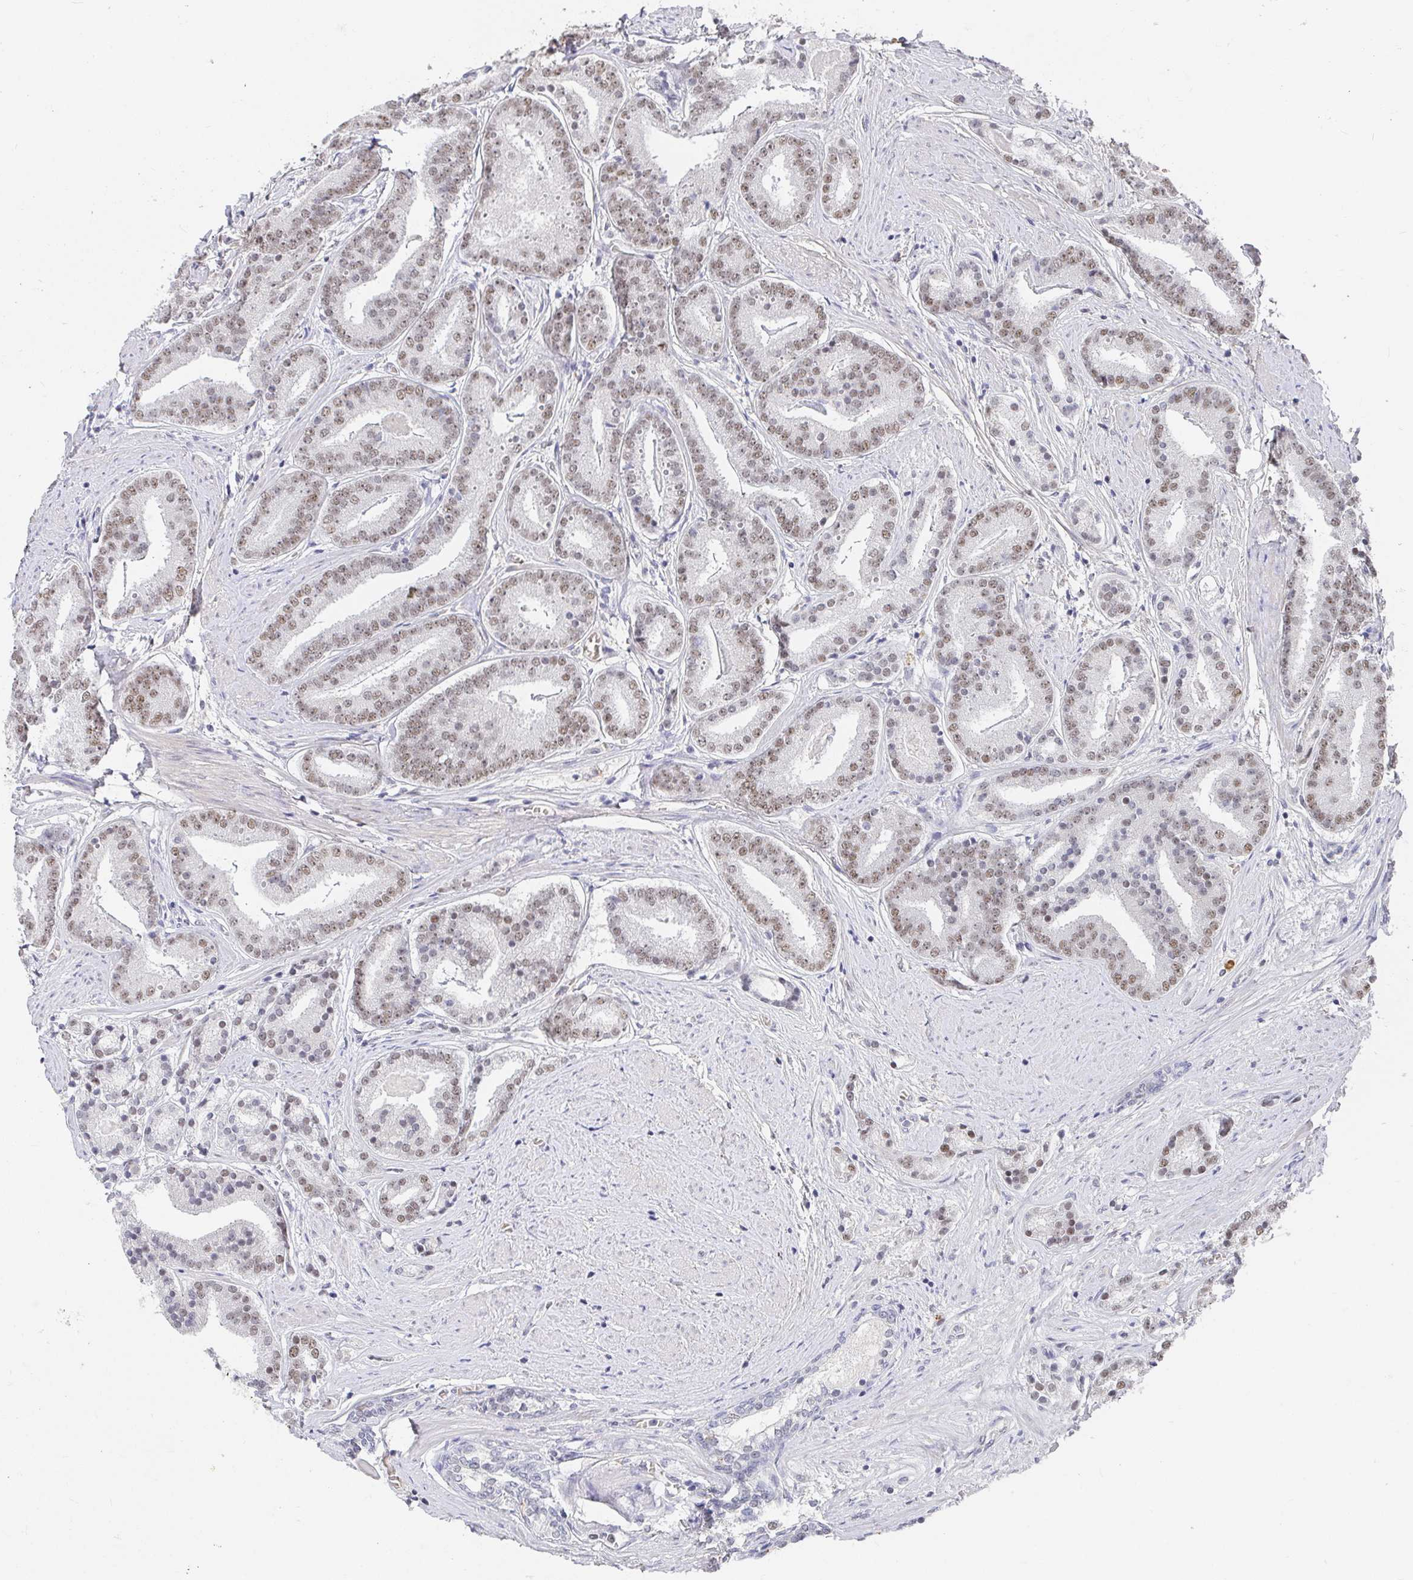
{"staining": {"intensity": "weak", "quantity": "25%-75%", "location": "nuclear"}, "tissue": "prostate cancer", "cell_type": "Tumor cells", "image_type": "cancer", "snomed": [{"axis": "morphology", "description": "Adenocarcinoma, High grade"}, {"axis": "topography", "description": "Prostate"}], "caption": "DAB immunohistochemical staining of human high-grade adenocarcinoma (prostate) exhibits weak nuclear protein expression in approximately 25%-75% of tumor cells.", "gene": "RCOR1", "patient": {"sex": "male", "age": 63}}